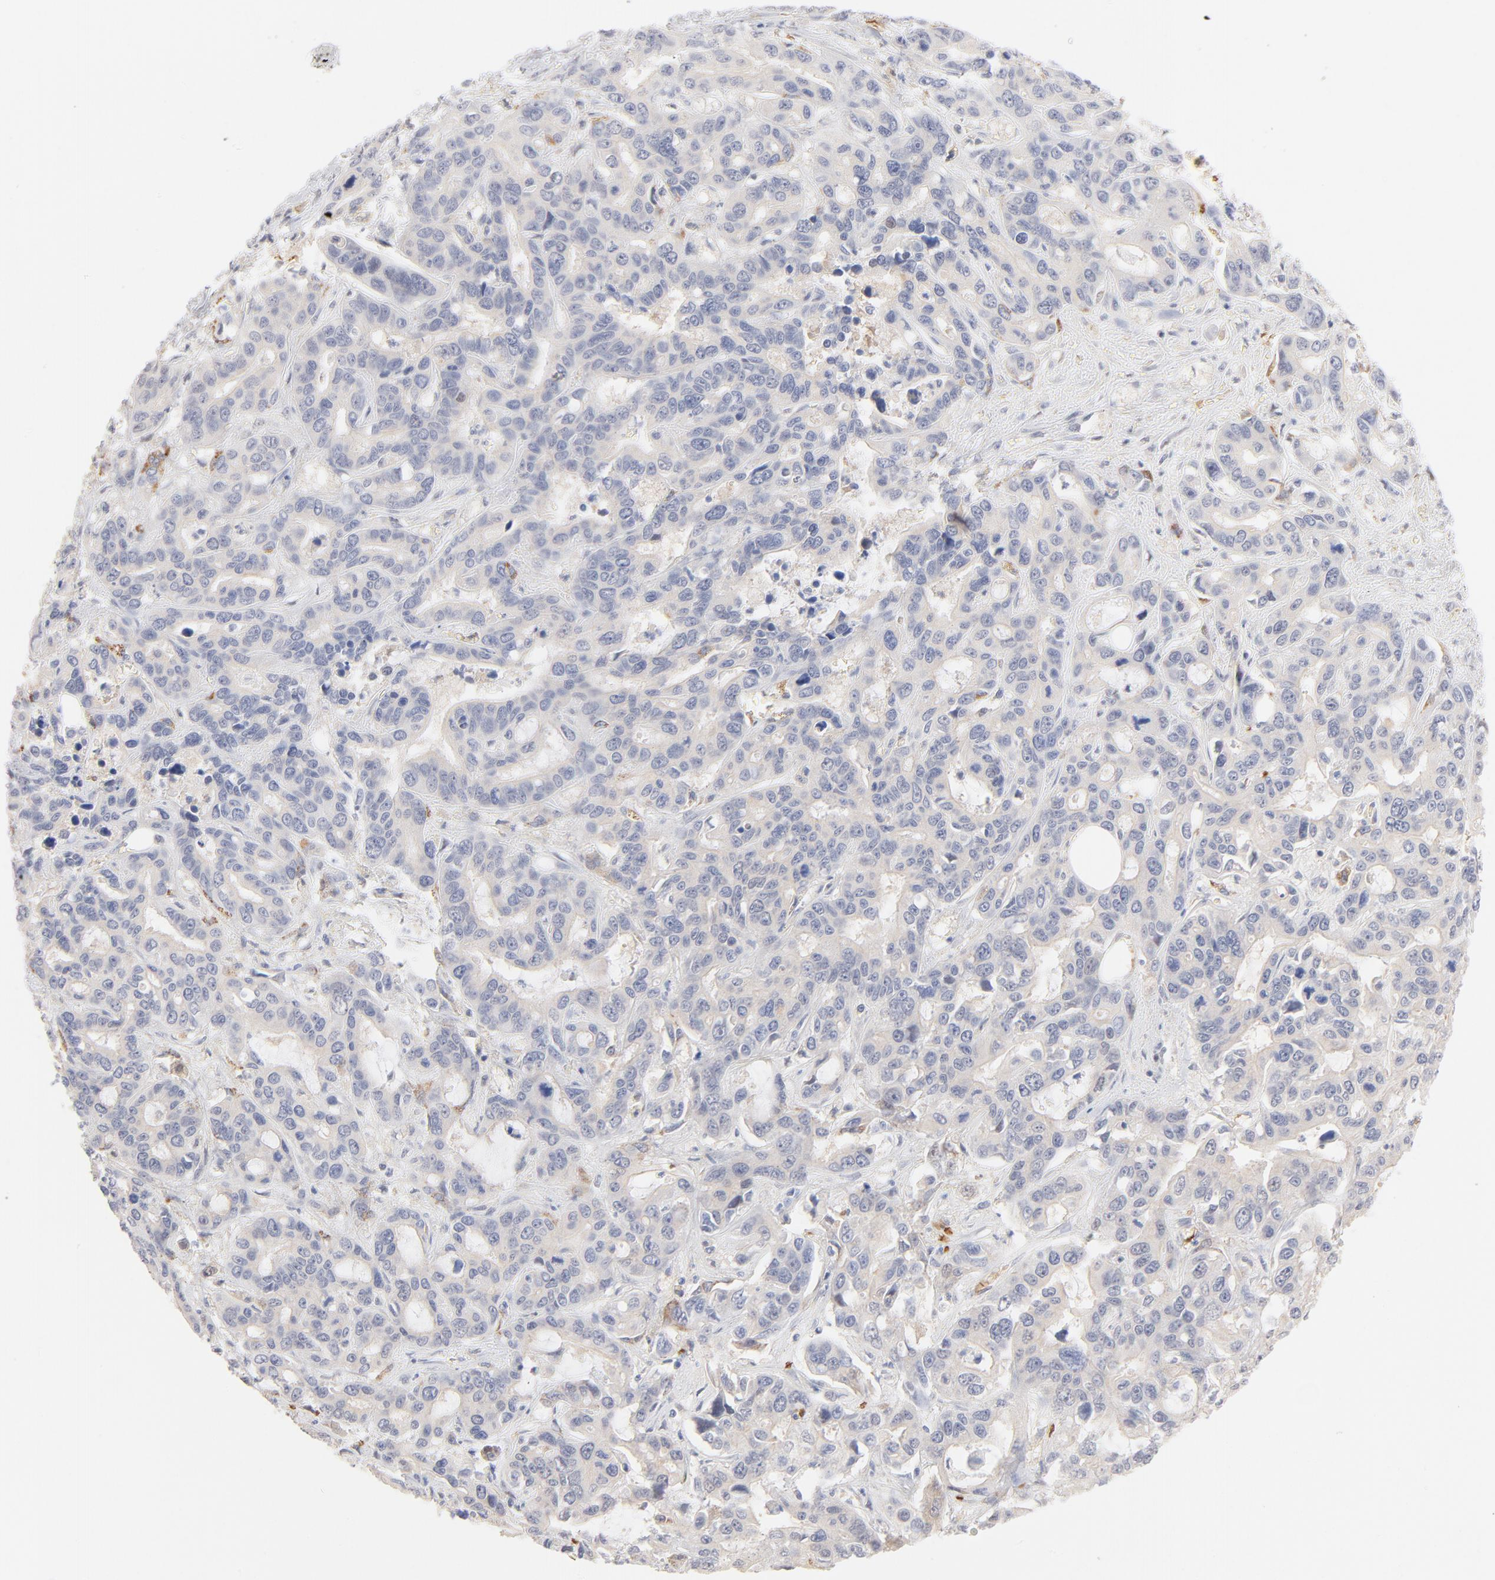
{"staining": {"intensity": "negative", "quantity": "none", "location": "none"}, "tissue": "liver cancer", "cell_type": "Tumor cells", "image_type": "cancer", "snomed": [{"axis": "morphology", "description": "Cholangiocarcinoma"}, {"axis": "topography", "description": "Liver"}], "caption": "An immunohistochemistry (IHC) histopathology image of cholangiocarcinoma (liver) is shown. There is no staining in tumor cells of cholangiocarcinoma (liver).", "gene": "SPTB", "patient": {"sex": "female", "age": 65}}